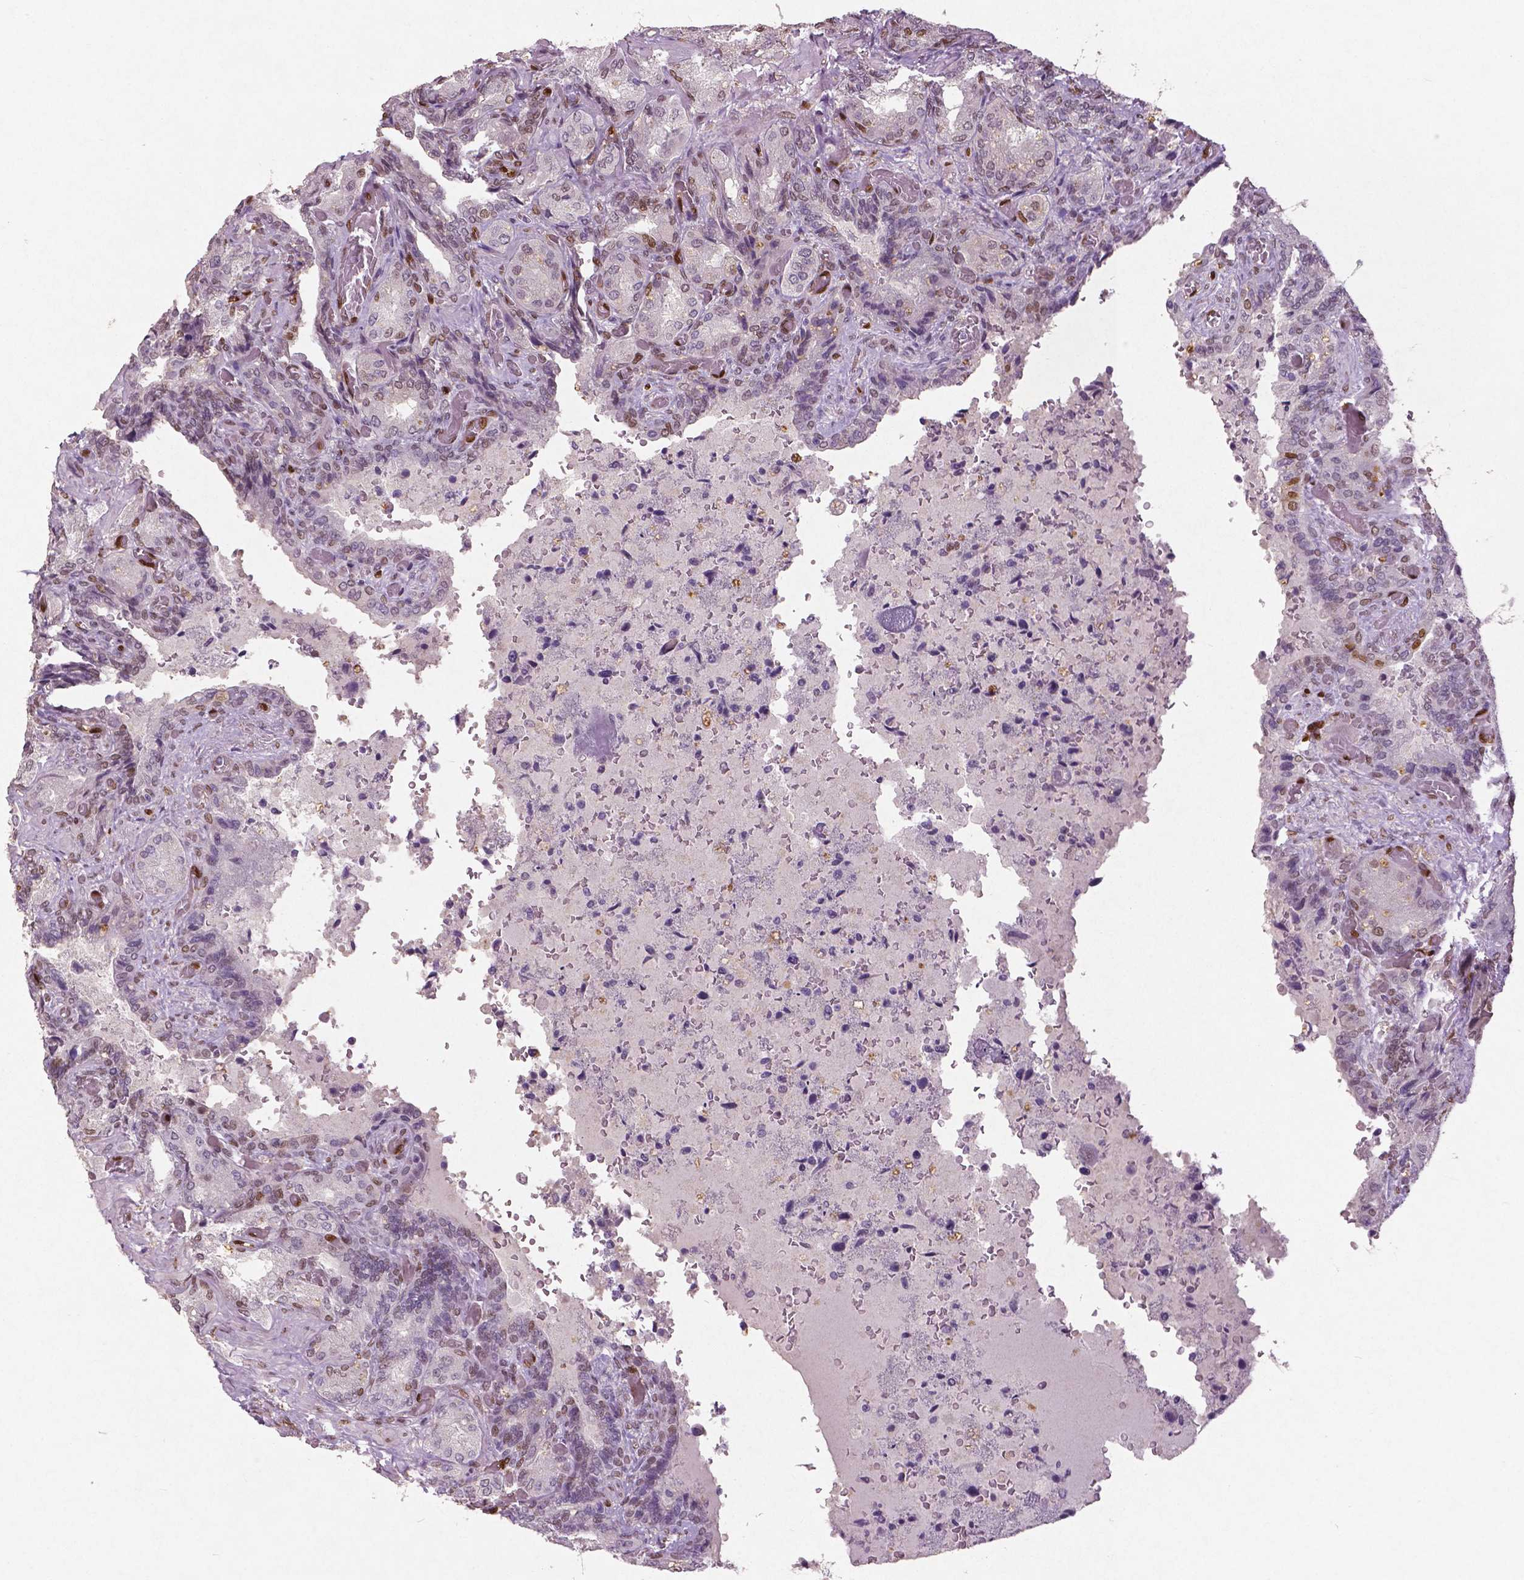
{"staining": {"intensity": "moderate", "quantity": "25%-75%", "location": "cytoplasmic/membranous,nuclear"}, "tissue": "seminal vesicle", "cell_type": "Glandular cells", "image_type": "normal", "snomed": [{"axis": "morphology", "description": "Normal tissue, NOS"}, {"axis": "topography", "description": "Seminal veicle"}], "caption": "IHC (DAB) staining of unremarkable seminal vesicle exhibits moderate cytoplasmic/membranous,nuclear protein positivity in approximately 25%-75% of glandular cells.", "gene": "WWTR1", "patient": {"sex": "male", "age": 68}}